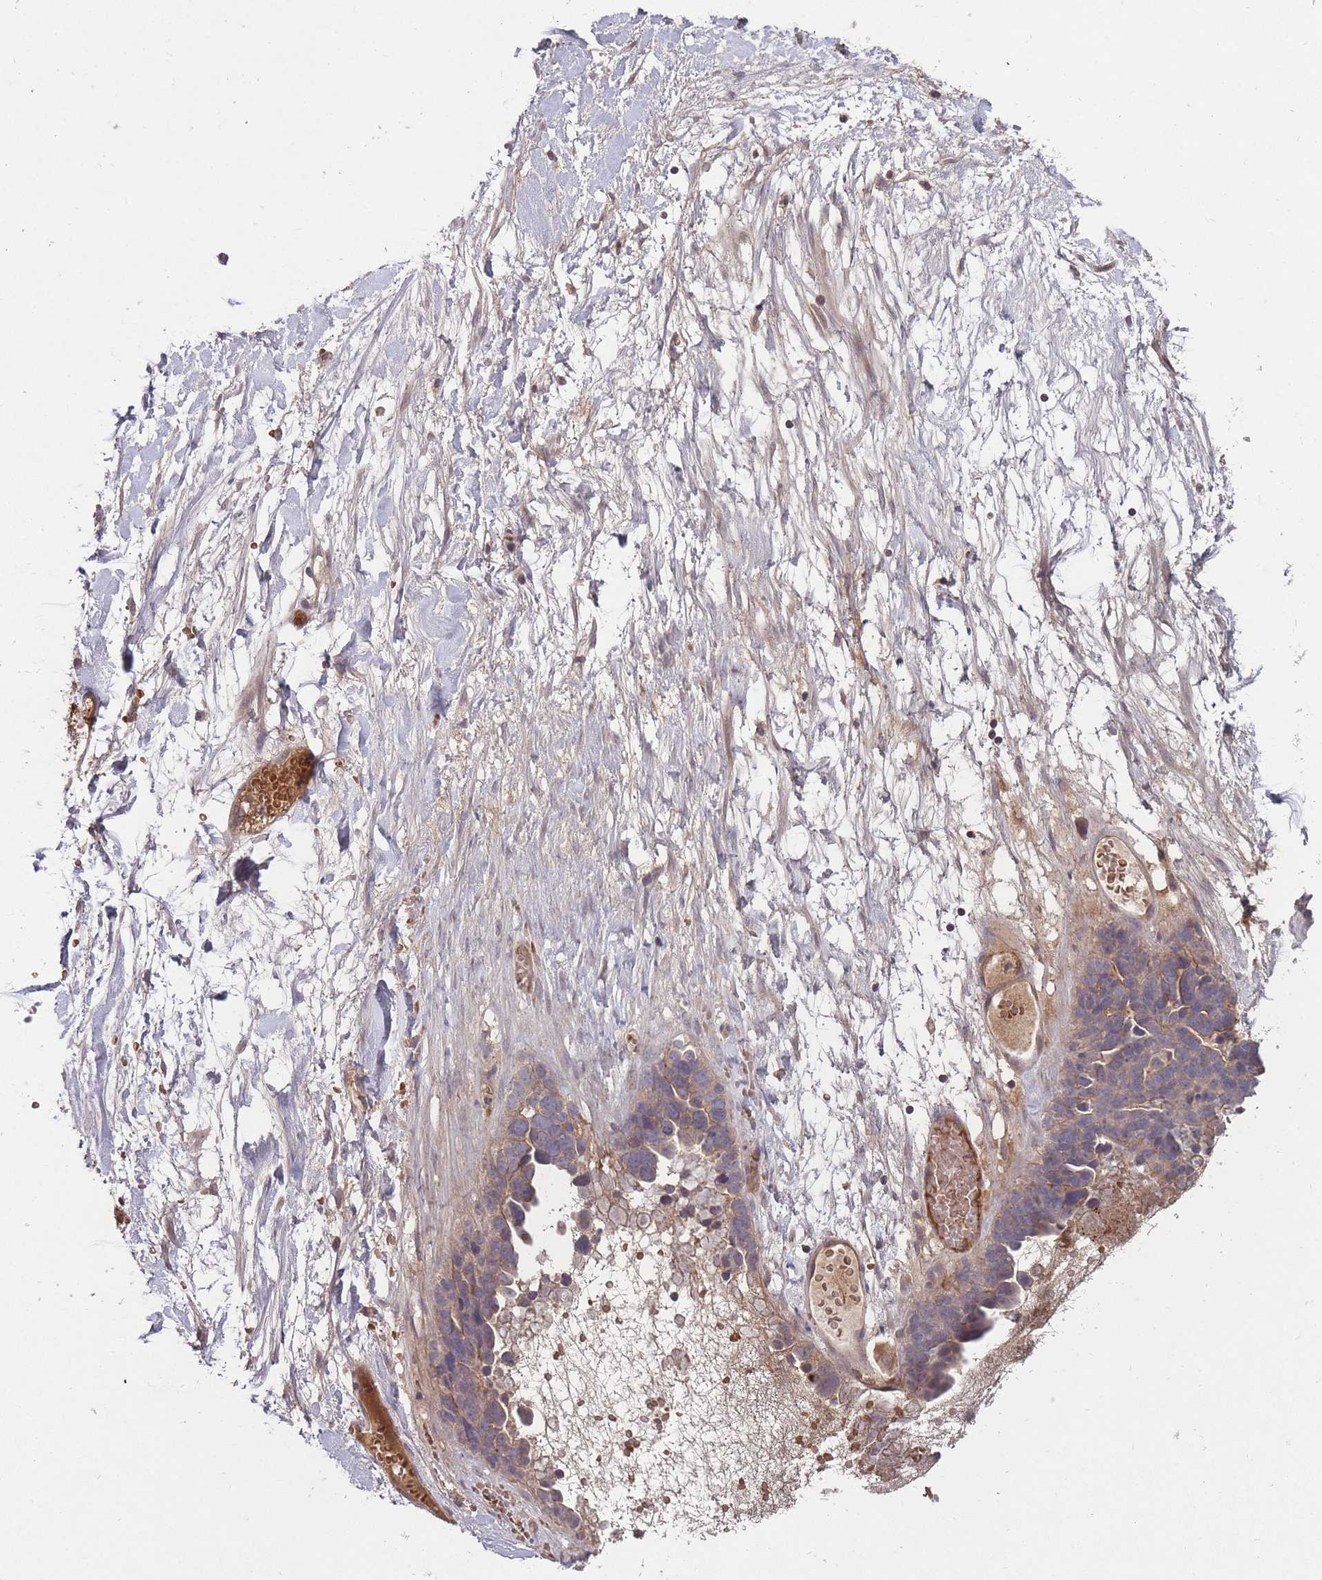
{"staining": {"intensity": "weak", "quantity": "<25%", "location": "cytoplasmic/membranous"}, "tissue": "ovarian cancer", "cell_type": "Tumor cells", "image_type": "cancer", "snomed": [{"axis": "morphology", "description": "Cystadenocarcinoma, serous, NOS"}, {"axis": "topography", "description": "Ovary"}], "caption": "IHC micrograph of ovarian serous cystadenocarcinoma stained for a protein (brown), which exhibits no staining in tumor cells. Brightfield microscopy of immunohistochemistry stained with DAB (3,3'-diaminobenzidine) (brown) and hematoxylin (blue), captured at high magnification.", "gene": "ADCYAP1R1", "patient": {"sex": "female", "age": 54}}